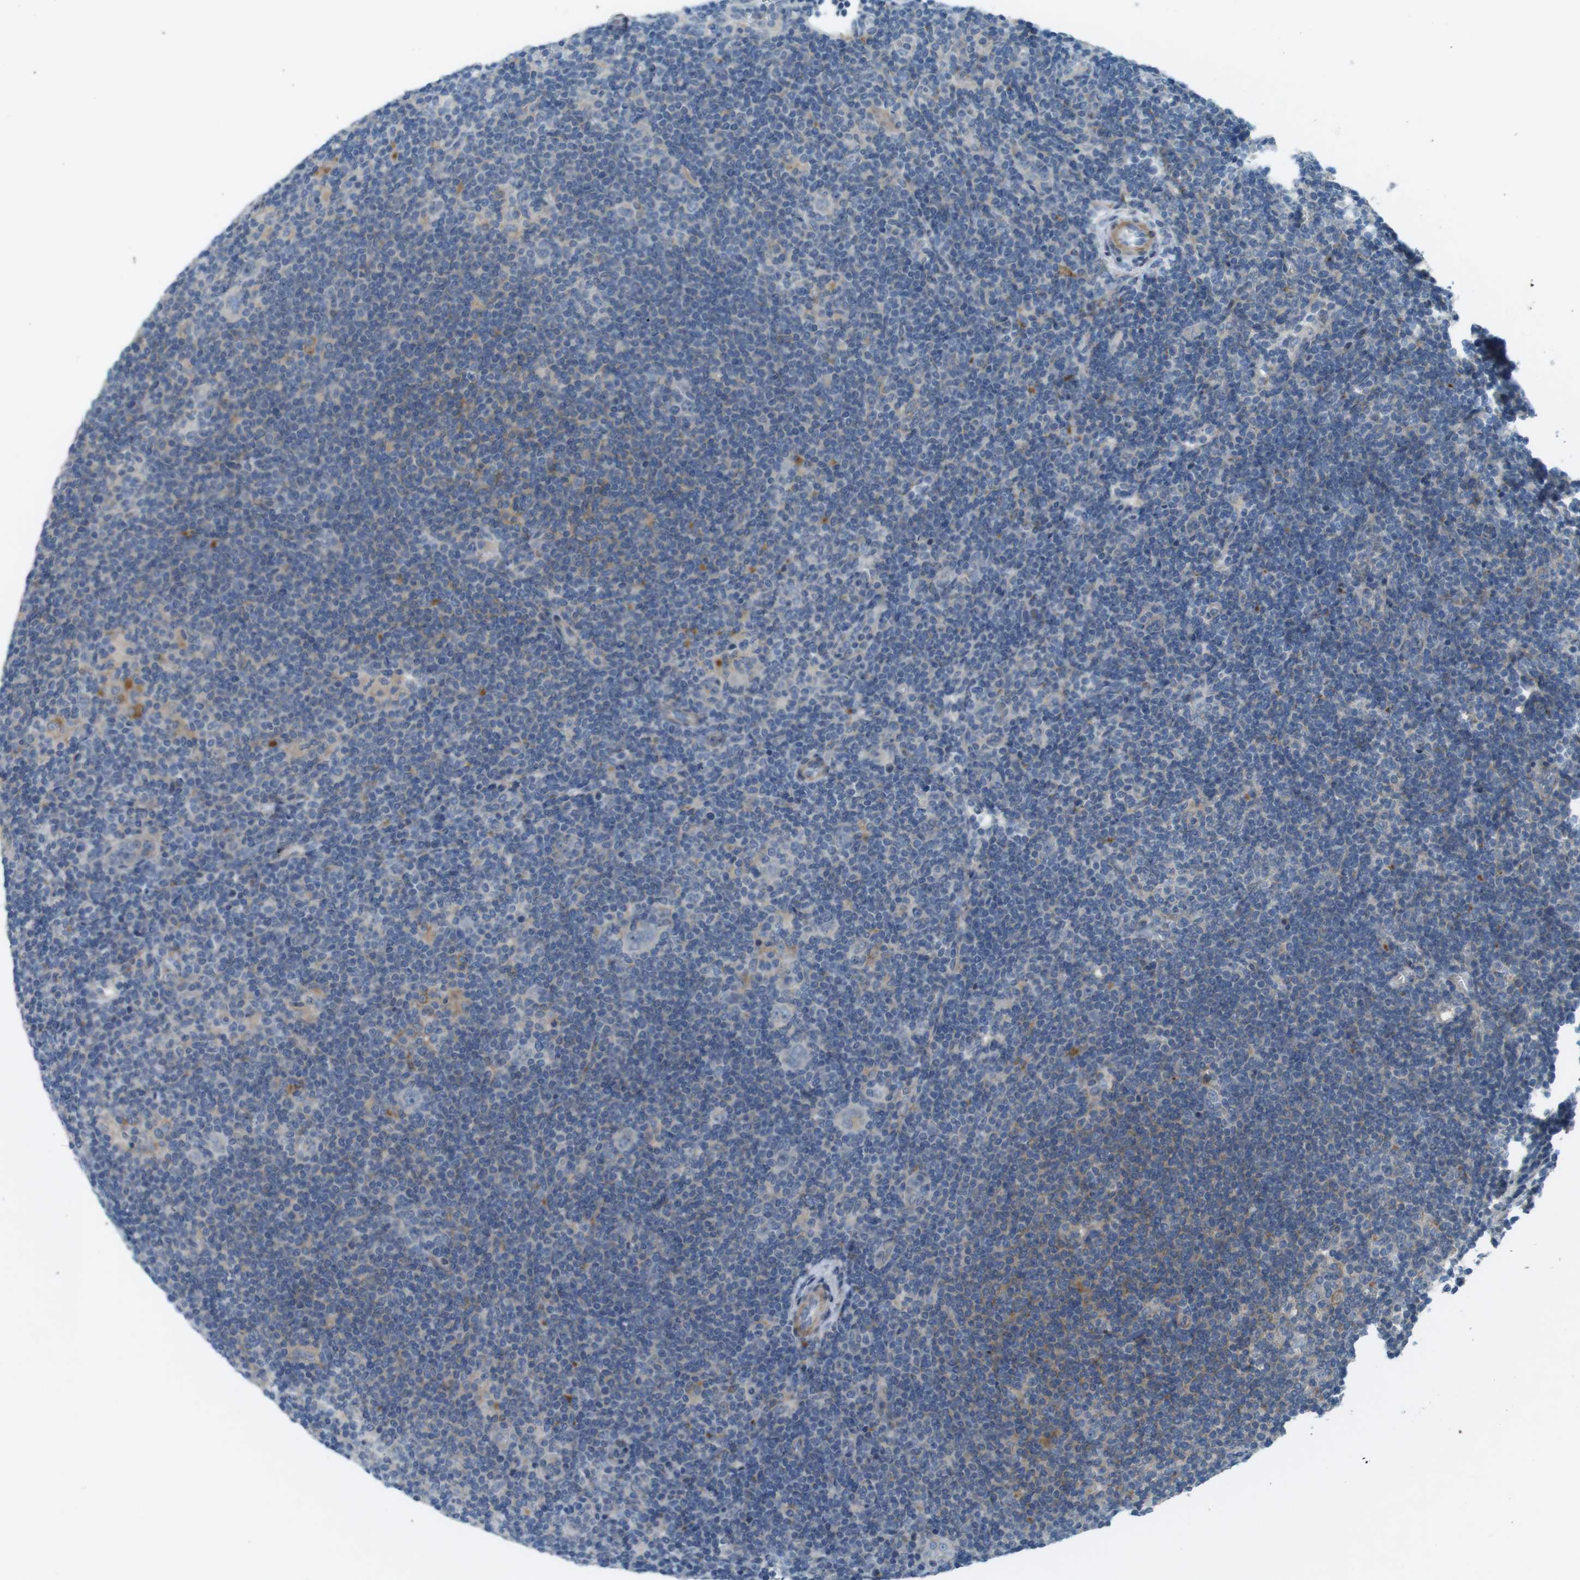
{"staining": {"intensity": "negative", "quantity": "none", "location": "none"}, "tissue": "lymphoma", "cell_type": "Tumor cells", "image_type": "cancer", "snomed": [{"axis": "morphology", "description": "Hodgkin's disease, NOS"}, {"axis": "topography", "description": "Lymph node"}], "caption": "Immunohistochemistry (IHC) histopathology image of lymphoma stained for a protein (brown), which displays no expression in tumor cells.", "gene": "TYW1", "patient": {"sex": "female", "age": 57}}